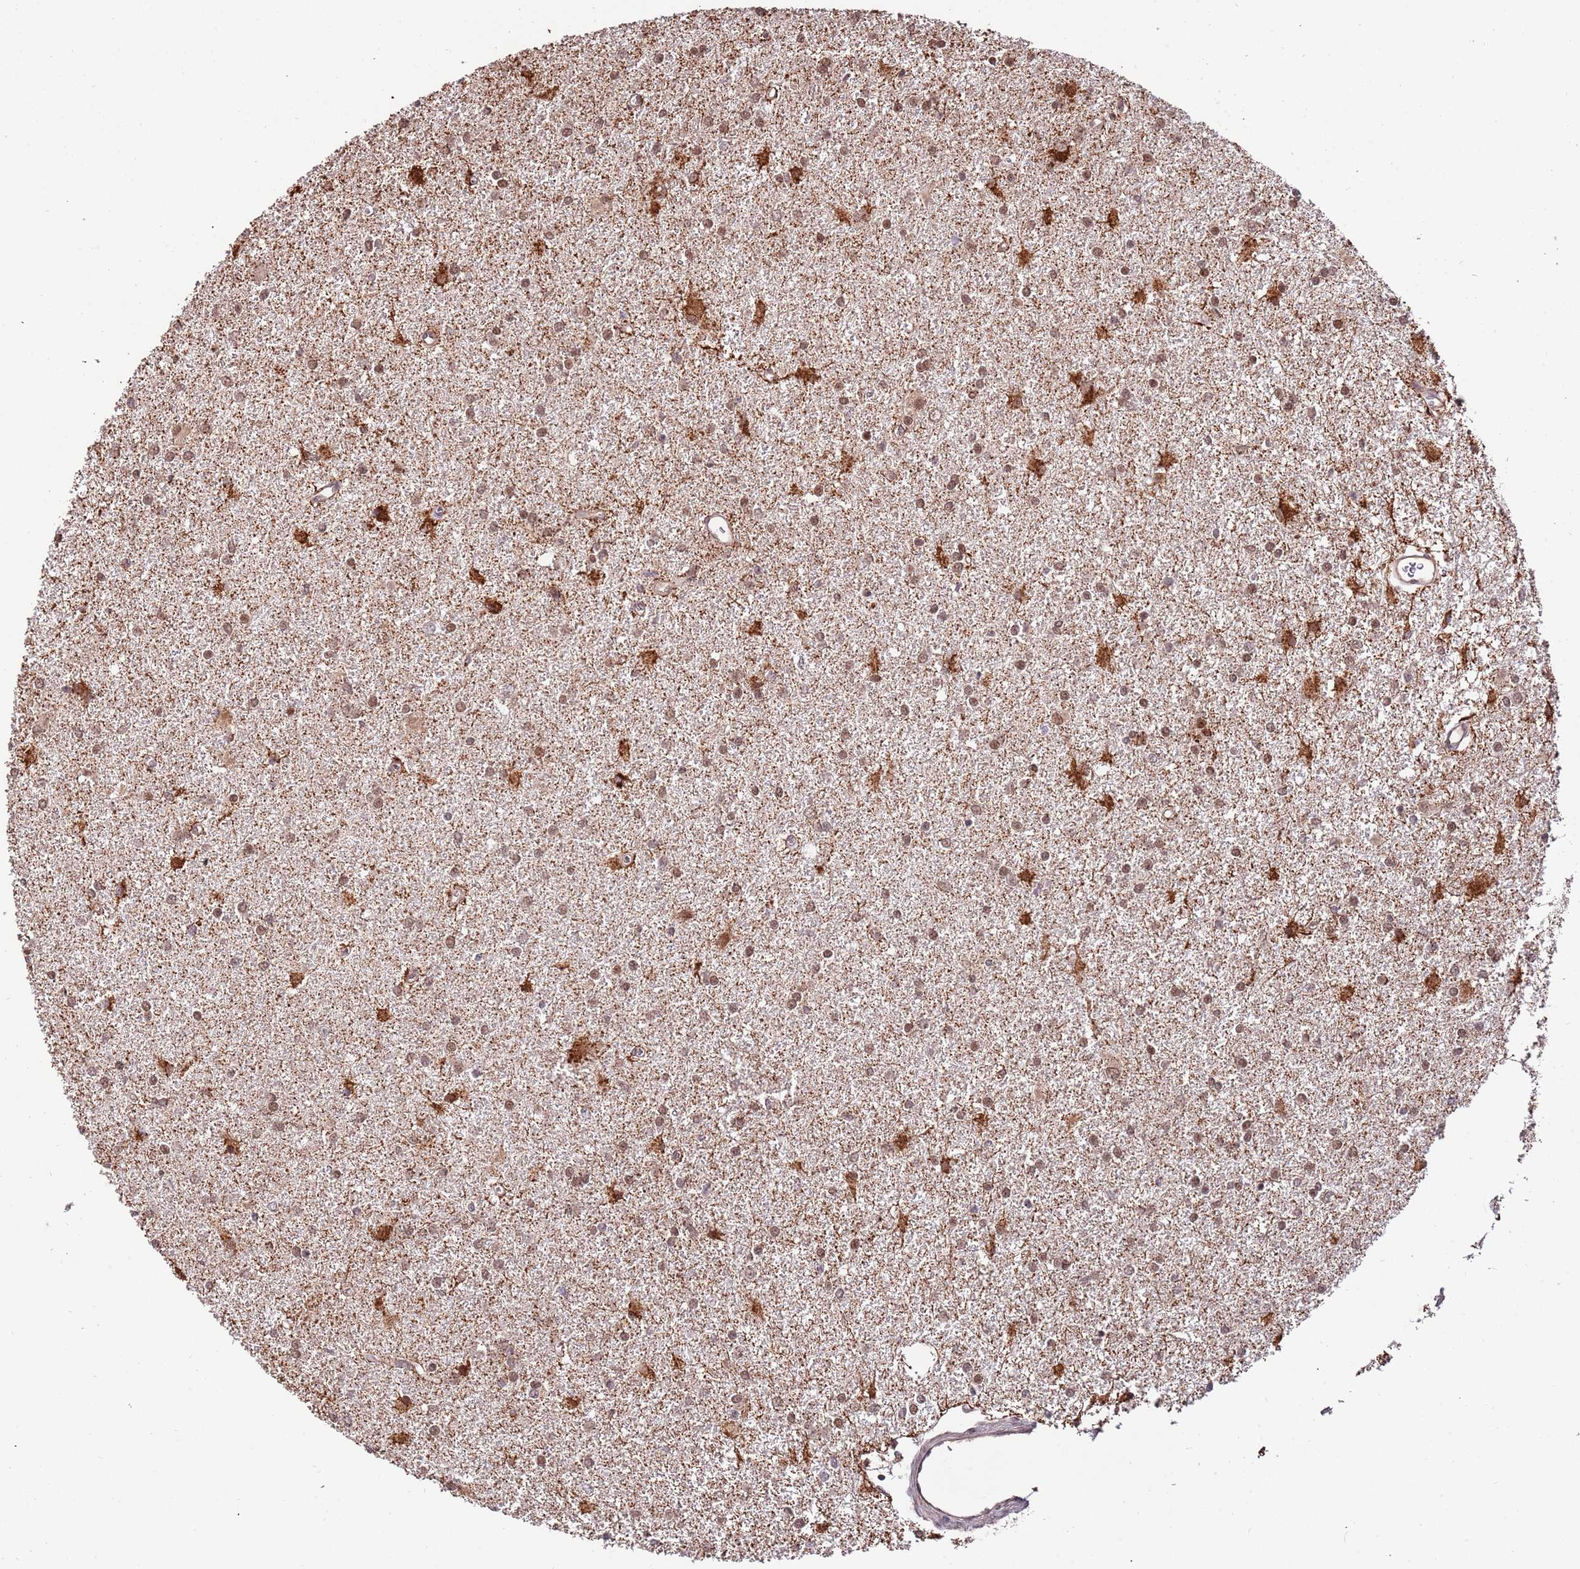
{"staining": {"intensity": "moderate", "quantity": ">75%", "location": "nuclear"}, "tissue": "glioma", "cell_type": "Tumor cells", "image_type": "cancer", "snomed": [{"axis": "morphology", "description": "Glioma, malignant, High grade"}, {"axis": "topography", "description": "Brain"}], "caption": "DAB (3,3'-diaminobenzidine) immunohistochemical staining of human high-grade glioma (malignant) shows moderate nuclear protein positivity in about >75% of tumor cells. The staining was performed using DAB, with brown indicating positive protein expression. Nuclei are stained blue with hematoxylin.", "gene": "RIF1", "patient": {"sex": "female", "age": 50}}